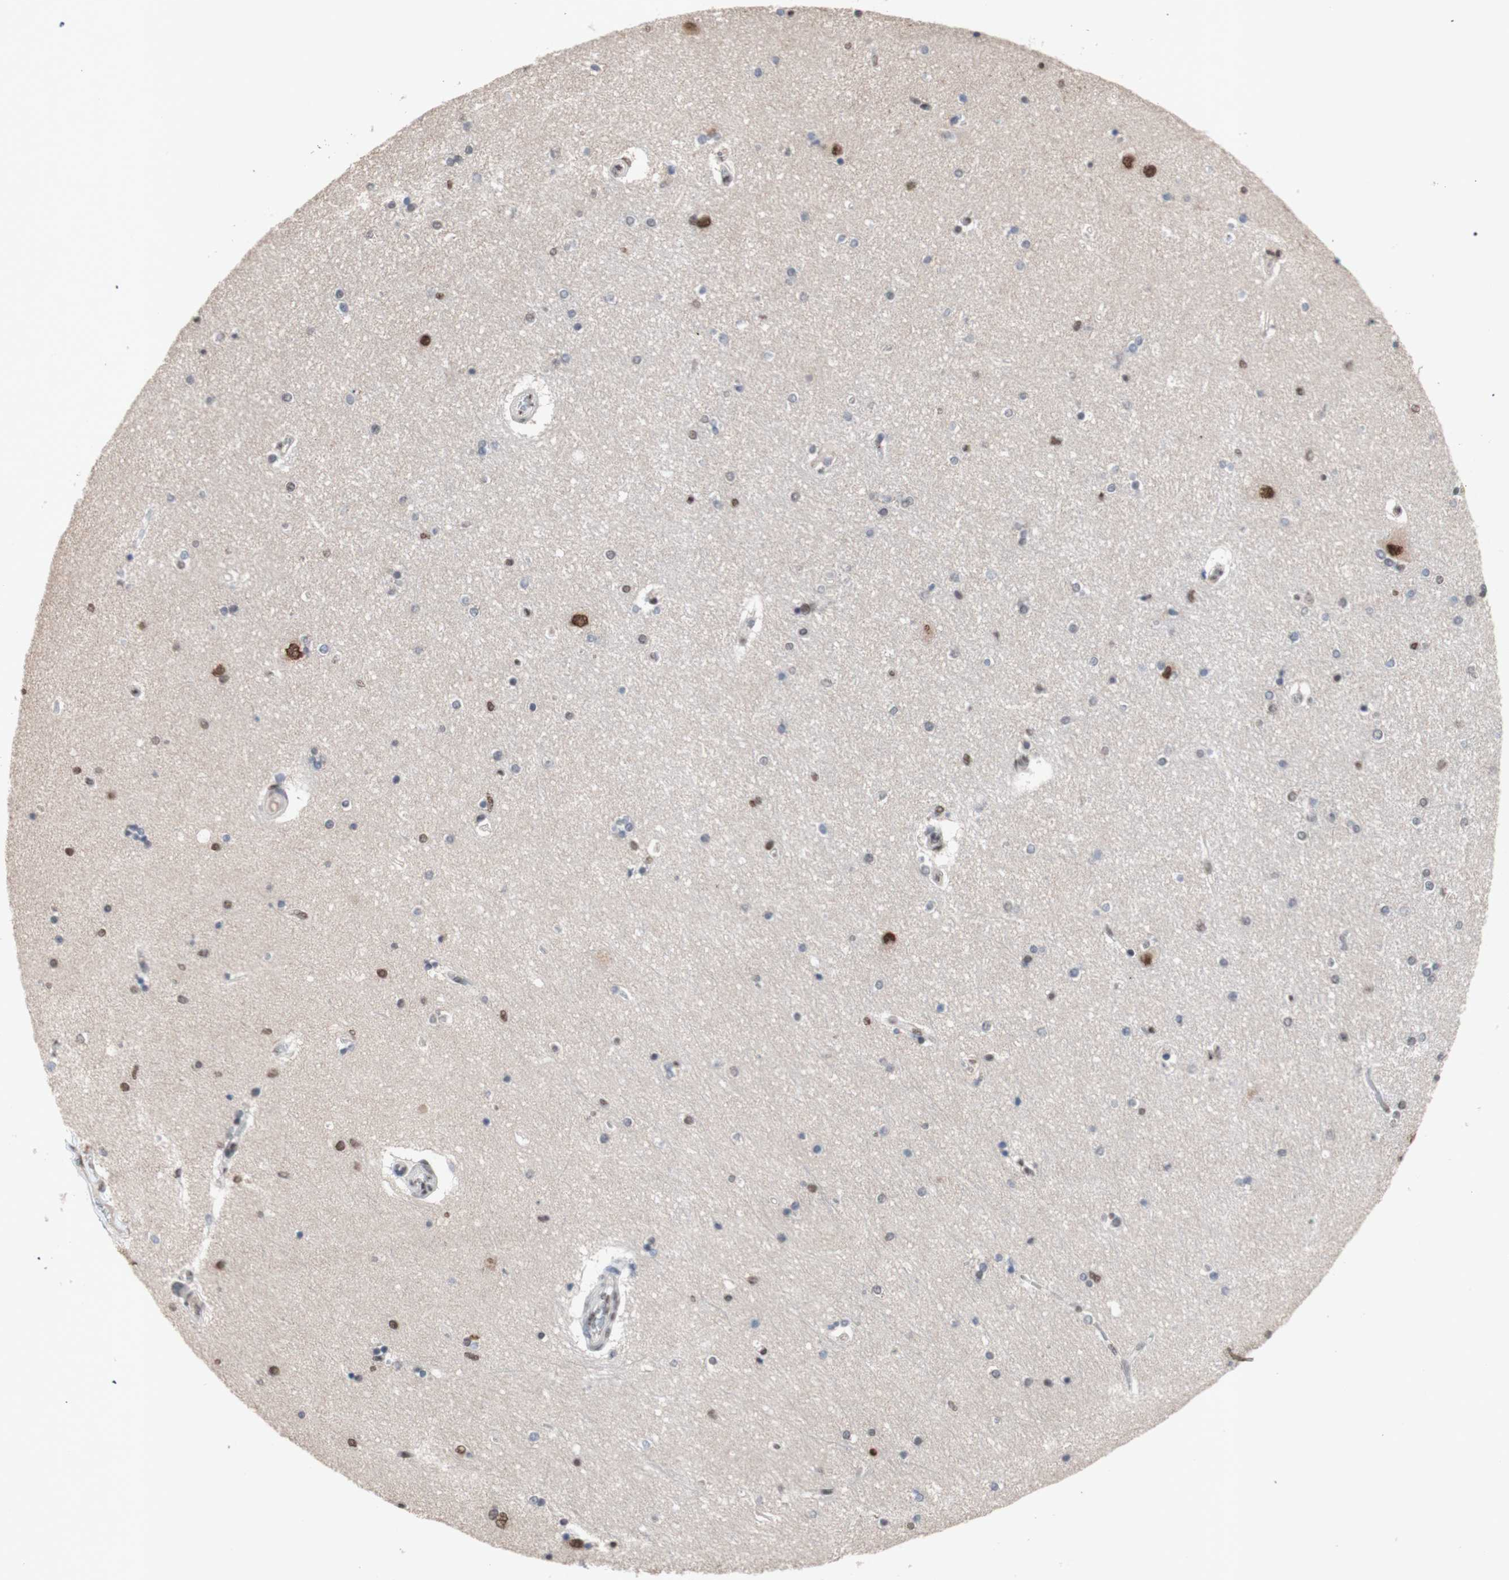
{"staining": {"intensity": "moderate", "quantity": "<25%", "location": "nuclear"}, "tissue": "hippocampus", "cell_type": "Glial cells", "image_type": "normal", "snomed": [{"axis": "morphology", "description": "Normal tissue, NOS"}, {"axis": "topography", "description": "Hippocampus"}], "caption": "Immunohistochemical staining of unremarkable human hippocampus shows <25% levels of moderate nuclear protein expression in approximately <25% of glial cells.", "gene": "SFPQ", "patient": {"sex": "female", "age": 54}}